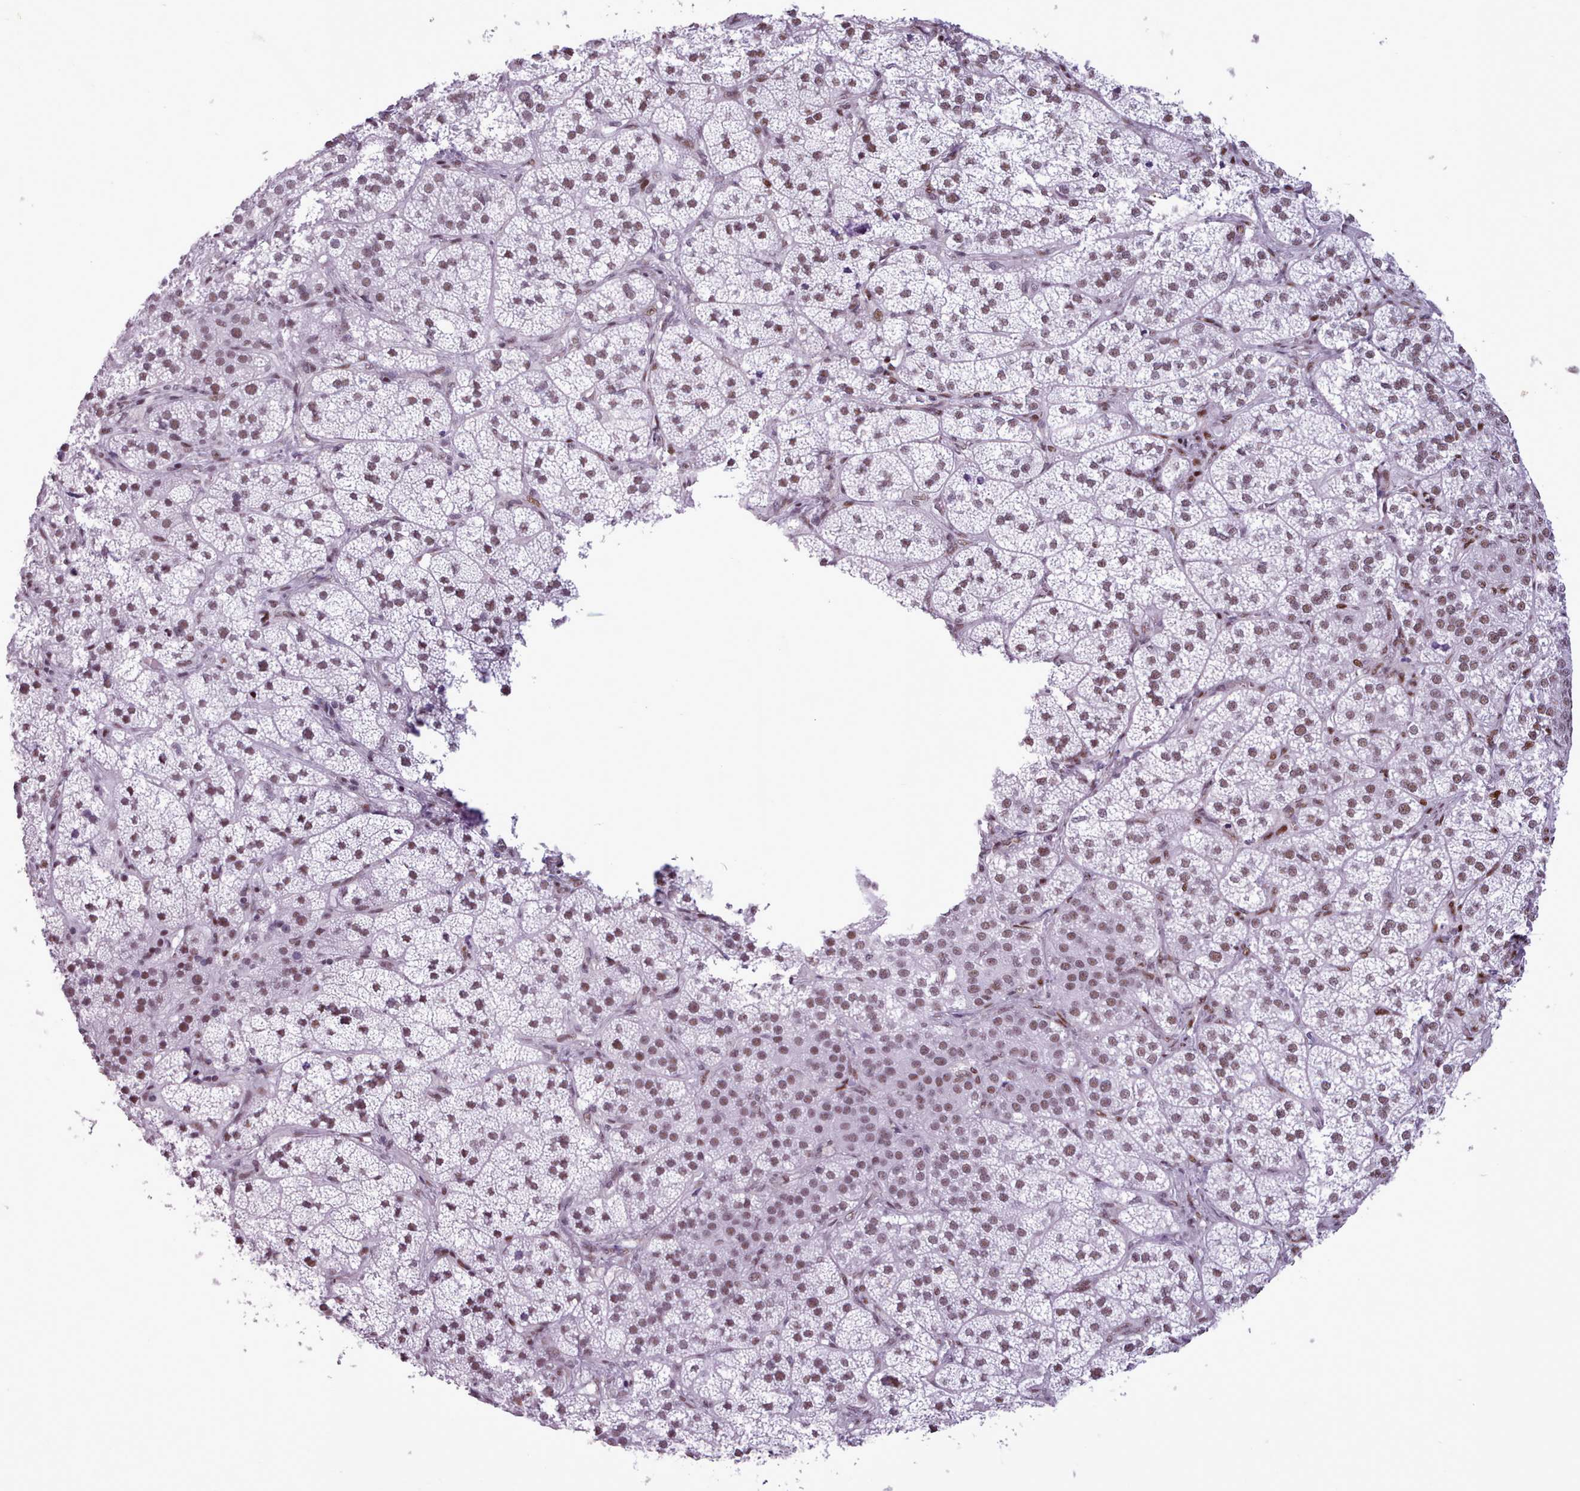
{"staining": {"intensity": "moderate", "quantity": ">75%", "location": "nuclear"}, "tissue": "adrenal gland", "cell_type": "Glandular cells", "image_type": "normal", "snomed": [{"axis": "morphology", "description": "Normal tissue, NOS"}, {"axis": "topography", "description": "Adrenal gland"}], "caption": "A micrograph of human adrenal gland stained for a protein displays moderate nuclear brown staining in glandular cells.", "gene": "SRSF4", "patient": {"sex": "female", "age": 58}}